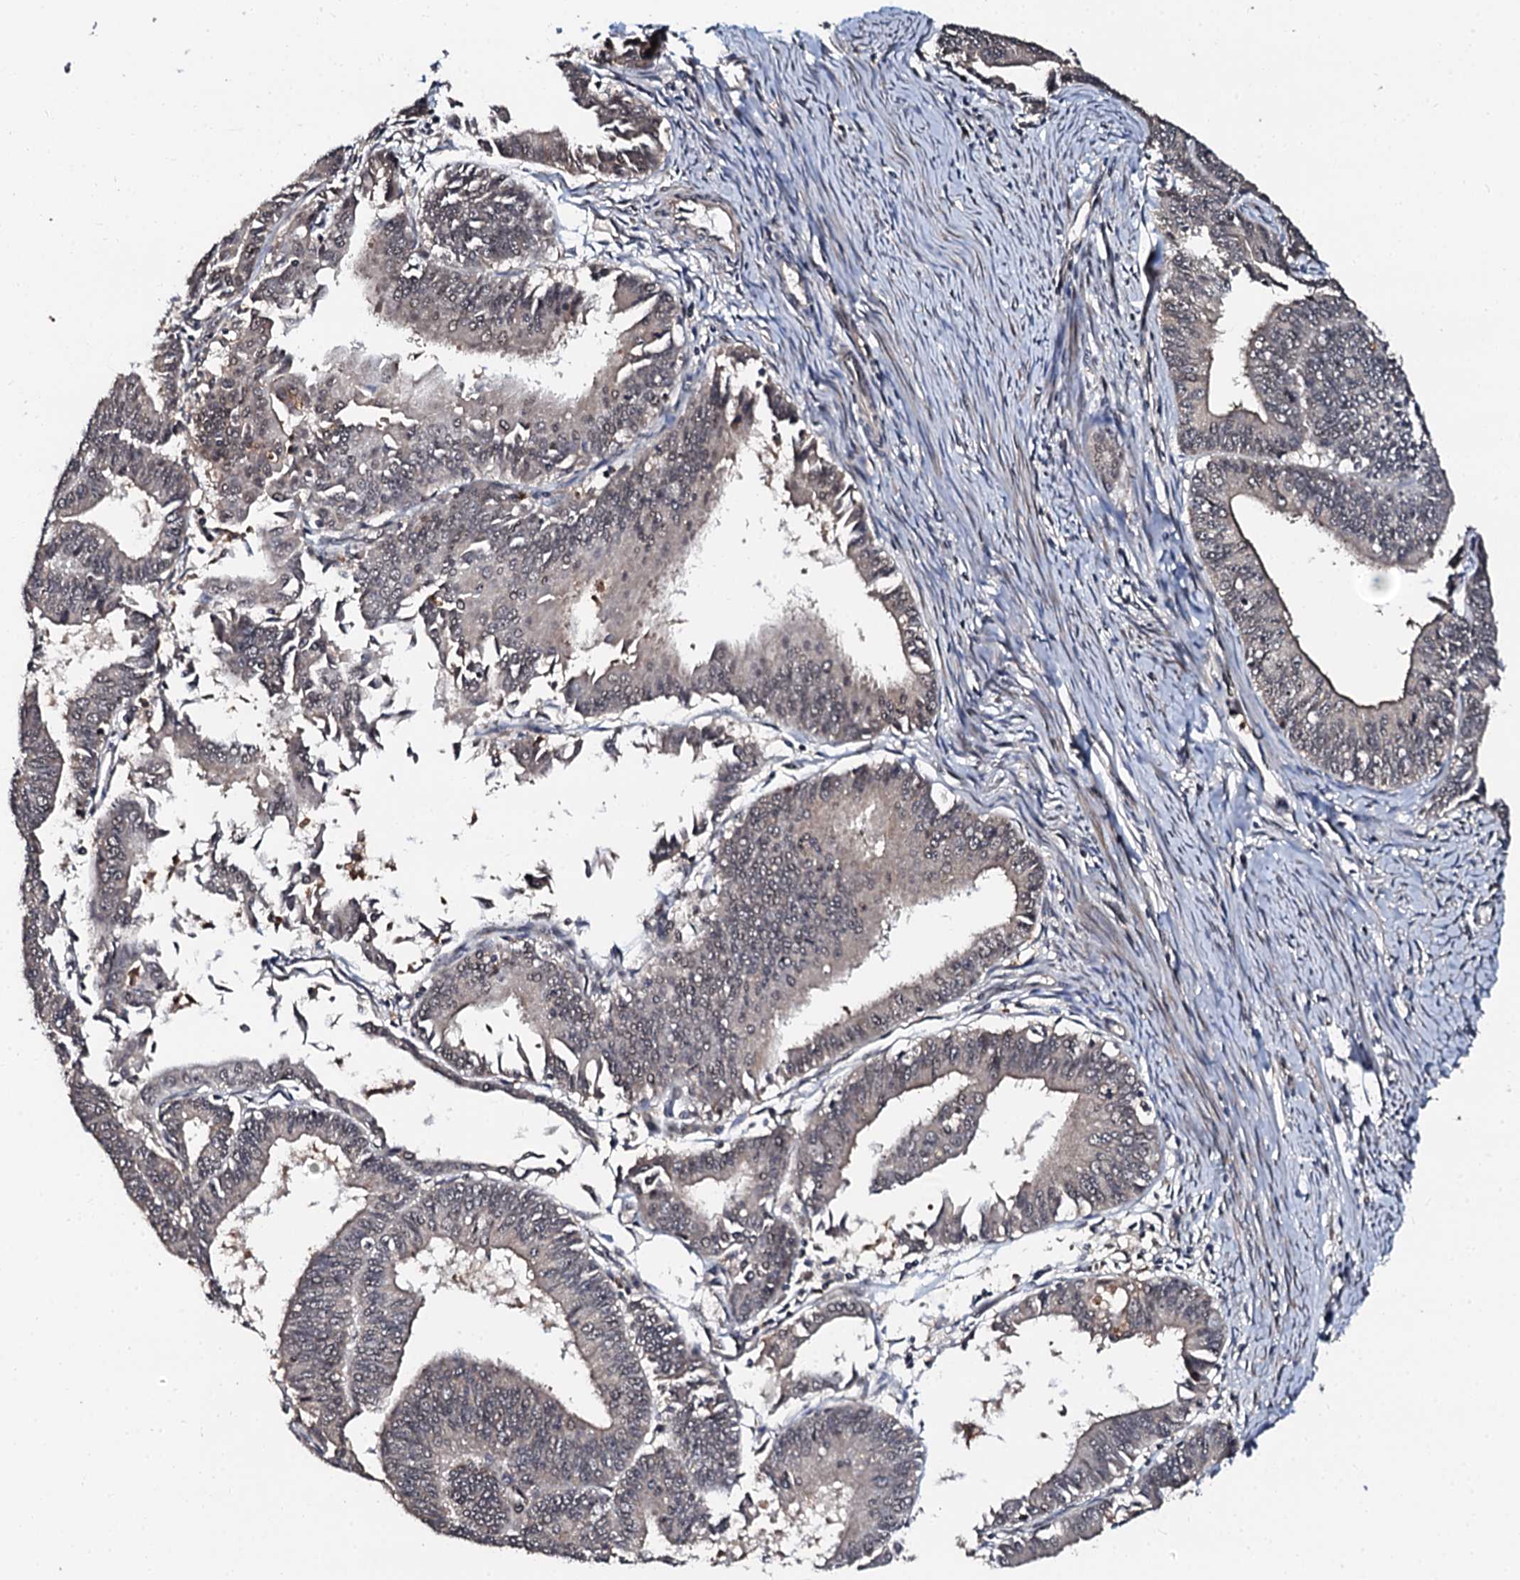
{"staining": {"intensity": "weak", "quantity": "25%-75%", "location": "cytoplasmic/membranous"}, "tissue": "endometrial cancer", "cell_type": "Tumor cells", "image_type": "cancer", "snomed": [{"axis": "morphology", "description": "Adenocarcinoma, NOS"}, {"axis": "topography", "description": "Endometrium"}], "caption": "Adenocarcinoma (endometrial) stained with a brown dye reveals weak cytoplasmic/membranous positive positivity in about 25%-75% of tumor cells.", "gene": "N4BP1", "patient": {"sex": "female", "age": 73}}